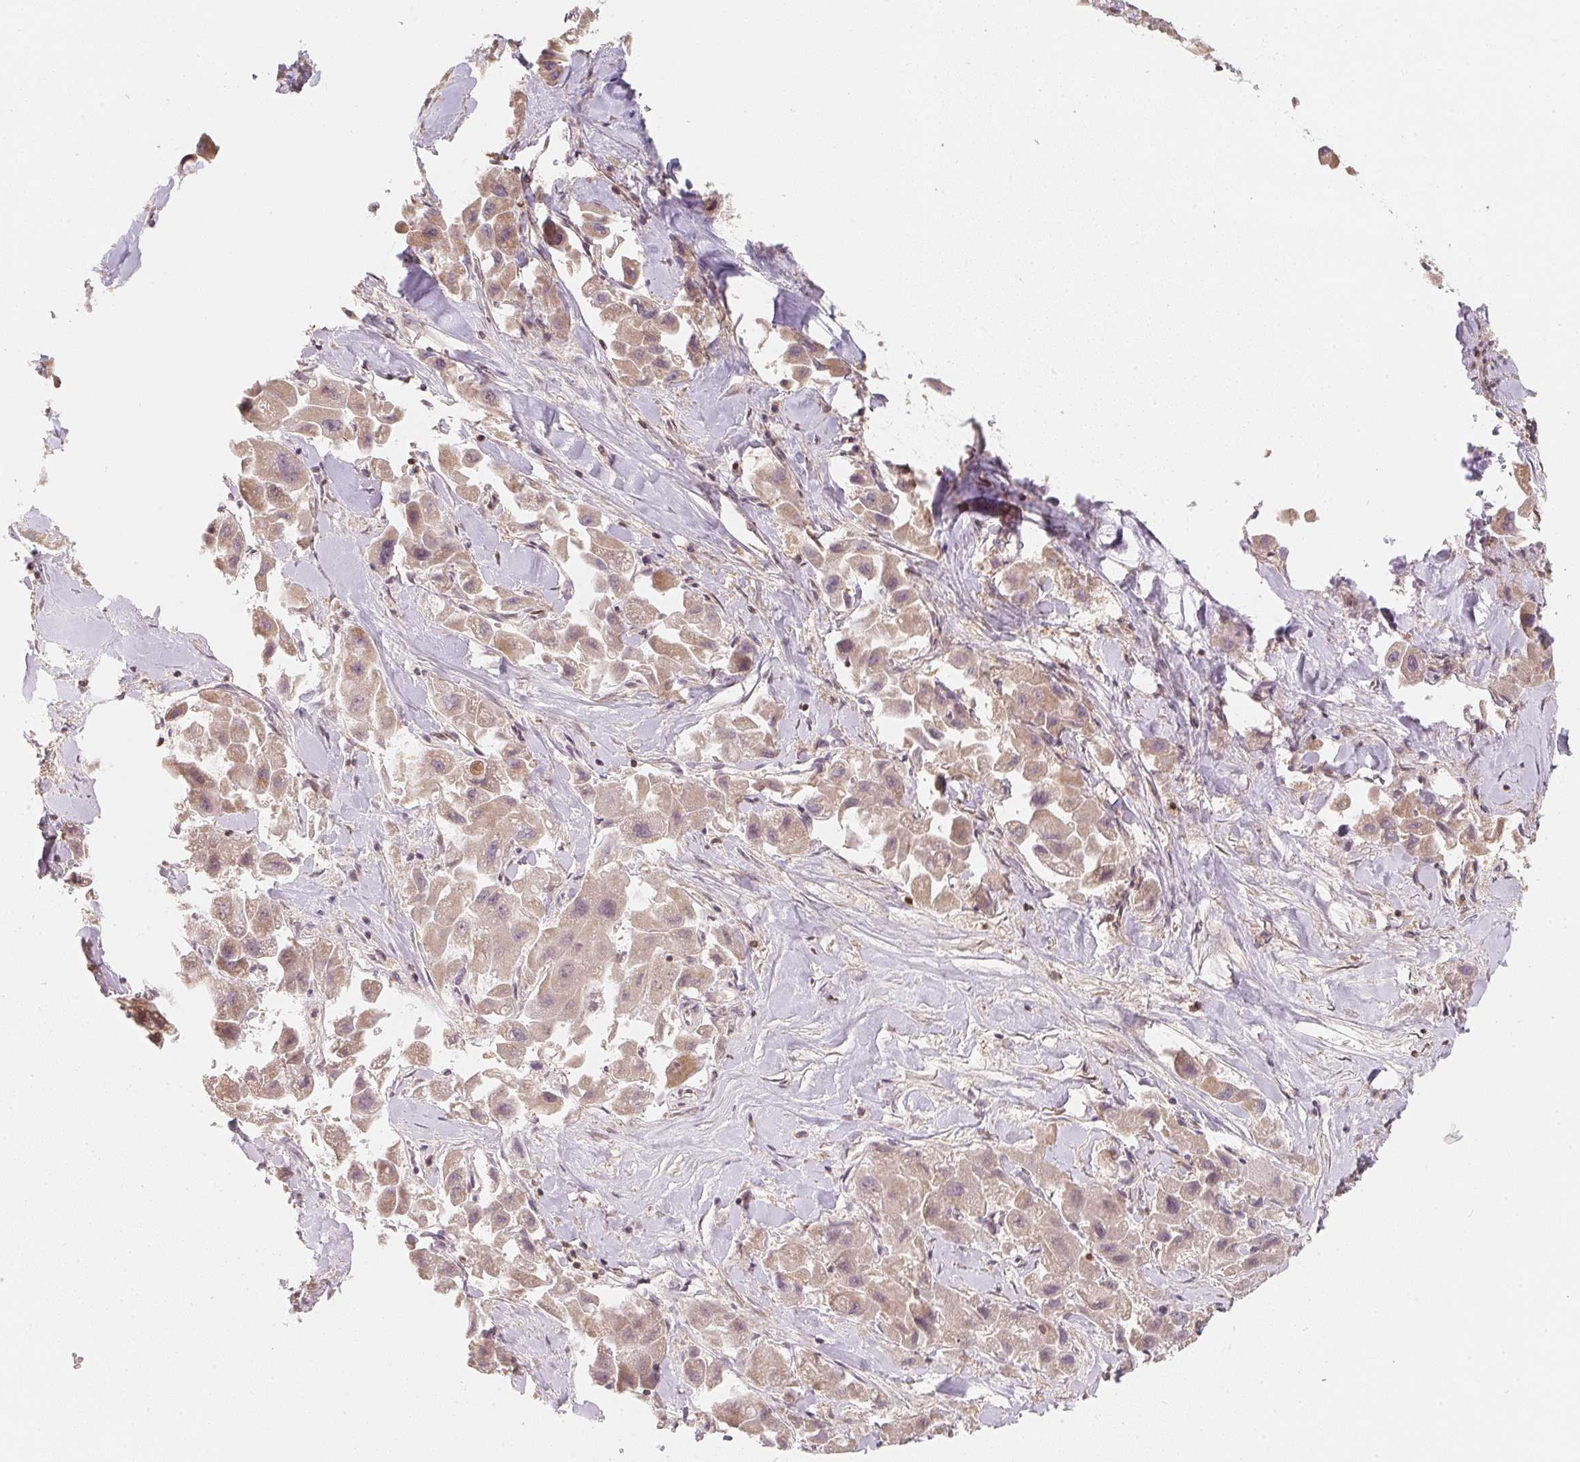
{"staining": {"intensity": "weak", "quantity": "25%-75%", "location": "cytoplasmic/membranous"}, "tissue": "liver cancer", "cell_type": "Tumor cells", "image_type": "cancer", "snomed": [{"axis": "morphology", "description": "Carcinoma, Hepatocellular, NOS"}, {"axis": "topography", "description": "Liver"}], "caption": "Protein expression analysis of liver cancer reveals weak cytoplasmic/membranous positivity in about 25%-75% of tumor cells.", "gene": "ANKRD13A", "patient": {"sex": "male", "age": 24}}